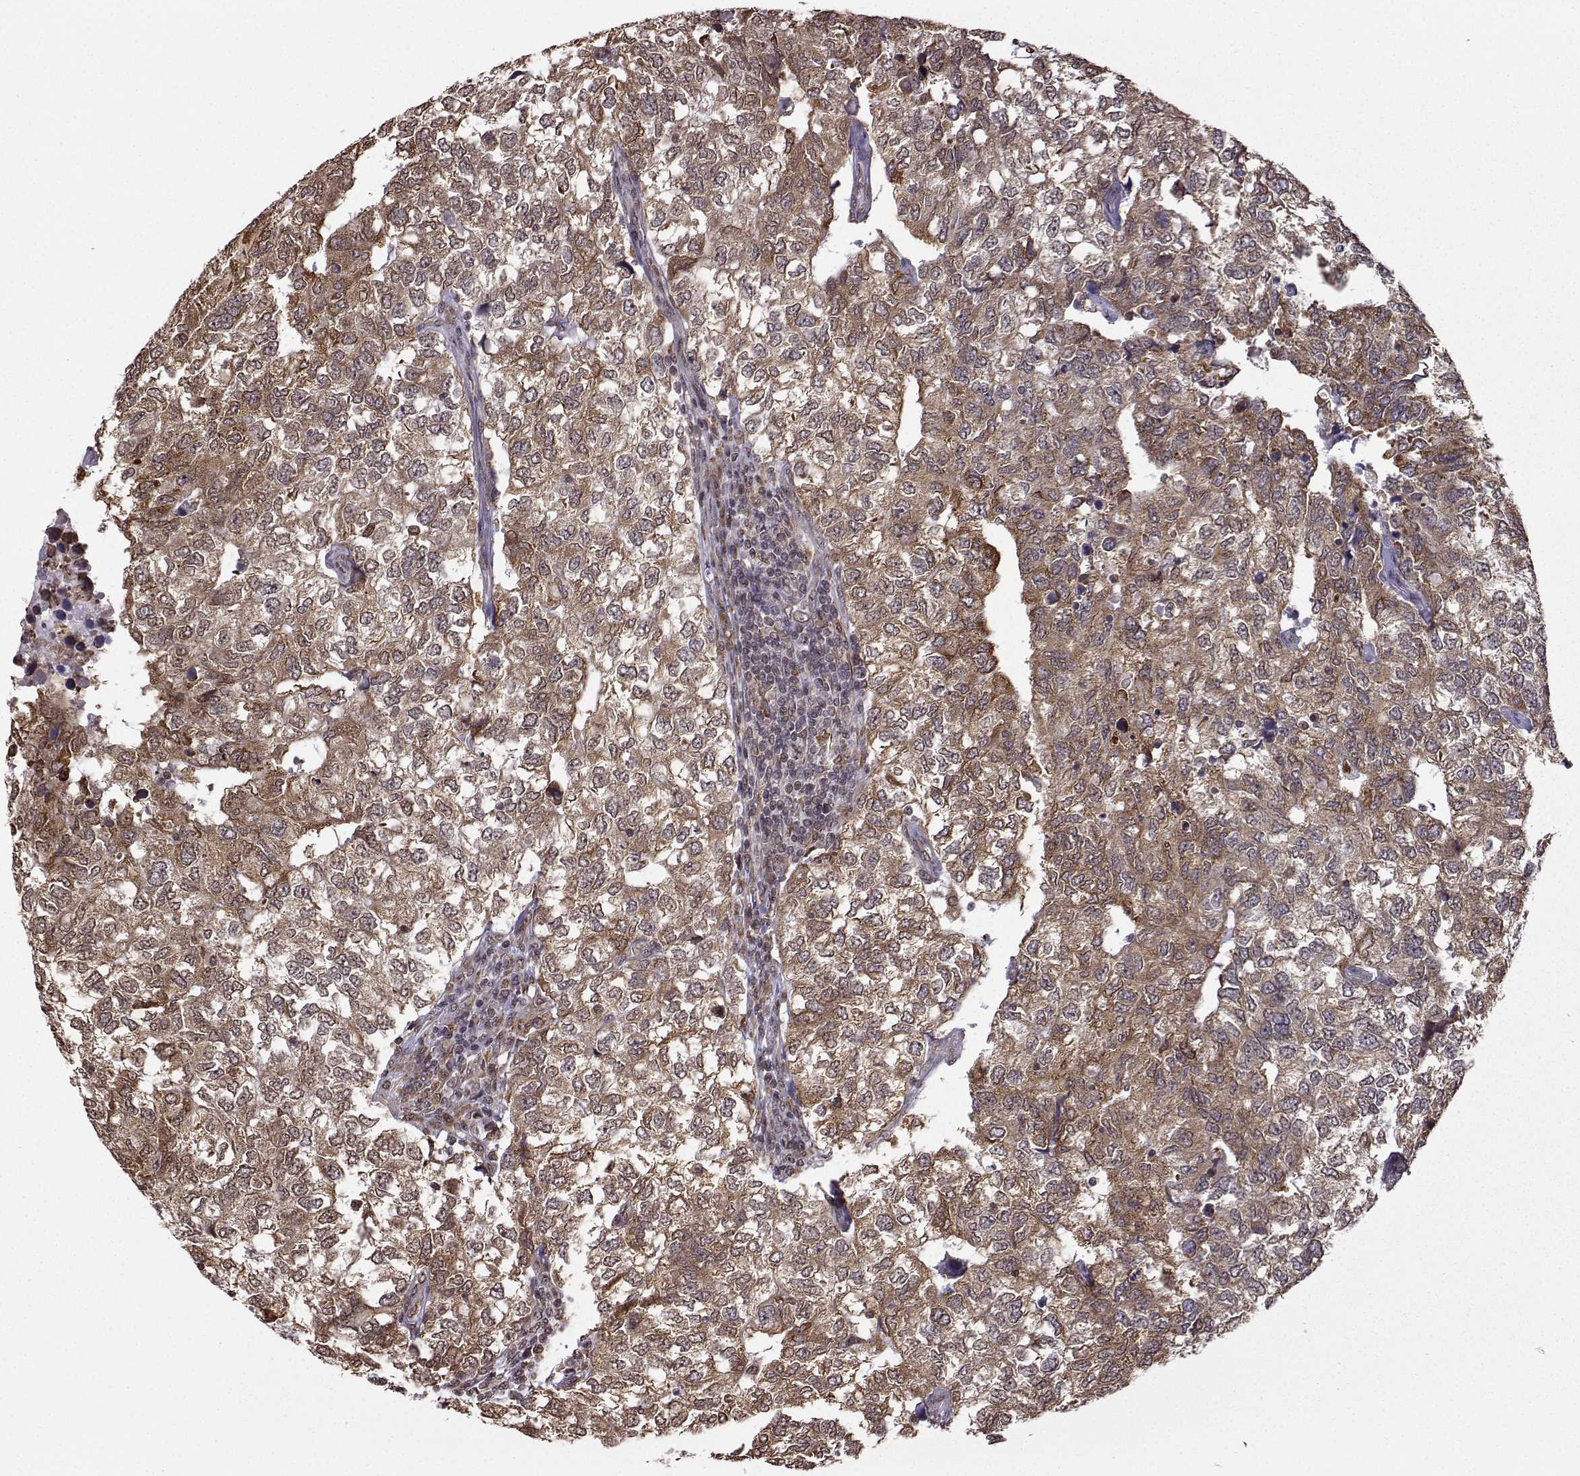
{"staining": {"intensity": "moderate", "quantity": ">75%", "location": "cytoplasmic/membranous,nuclear"}, "tissue": "breast cancer", "cell_type": "Tumor cells", "image_type": "cancer", "snomed": [{"axis": "morphology", "description": "Duct carcinoma"}, {"axis": "topography", "description": "Breast"}], "caption": "Protein expression analysis of breast cancer displays moderate cytoplasmic/membranous and nuclear expression in approximately >75% of tumor cells.", "gene": "EZH1", "patient": {"sex": "female", "age": 30}}